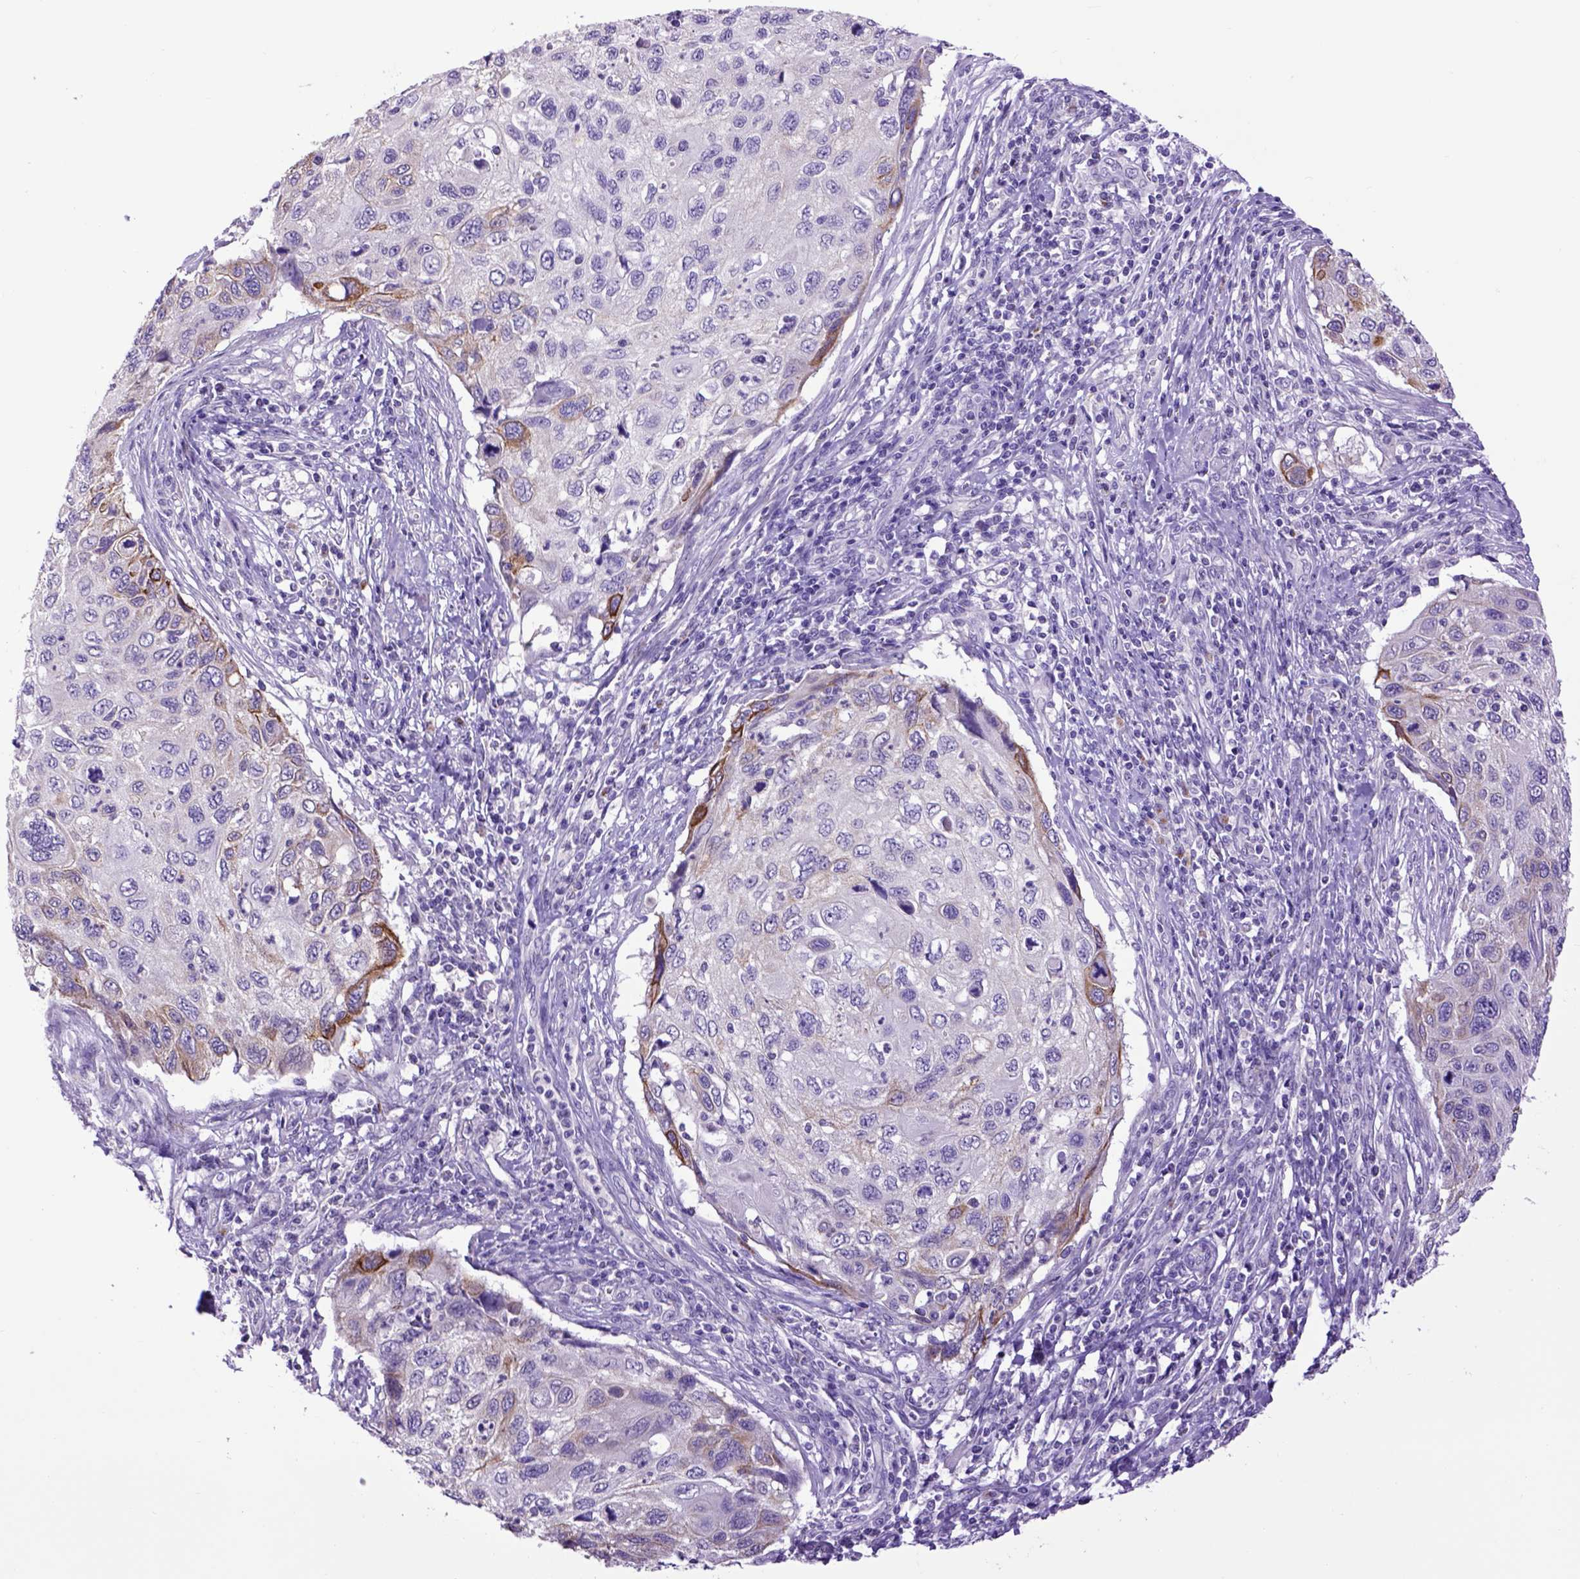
{"staining": {"intensity": "moderate", "quantity": "<25%", "location": "cytoplasmic/membranous"}, "tissue": "cervical cancer", "cell_type": "Tumor cells", "image_type": "cancer", "snomed": [{"axis": "morphology", "description": "Squamous cell carcinoma, NOS"}, {"axis": "topography", "description": "Cervix"}], "caption": "This is a photomicrograph of immunohistochemistry (IHC) staining of cervical cancer, which shows moderate staining in the cytoplasmic/membranous of tumor cells.", "gene": "RAB25", "patient": {"sex": "female", "age": 70}}